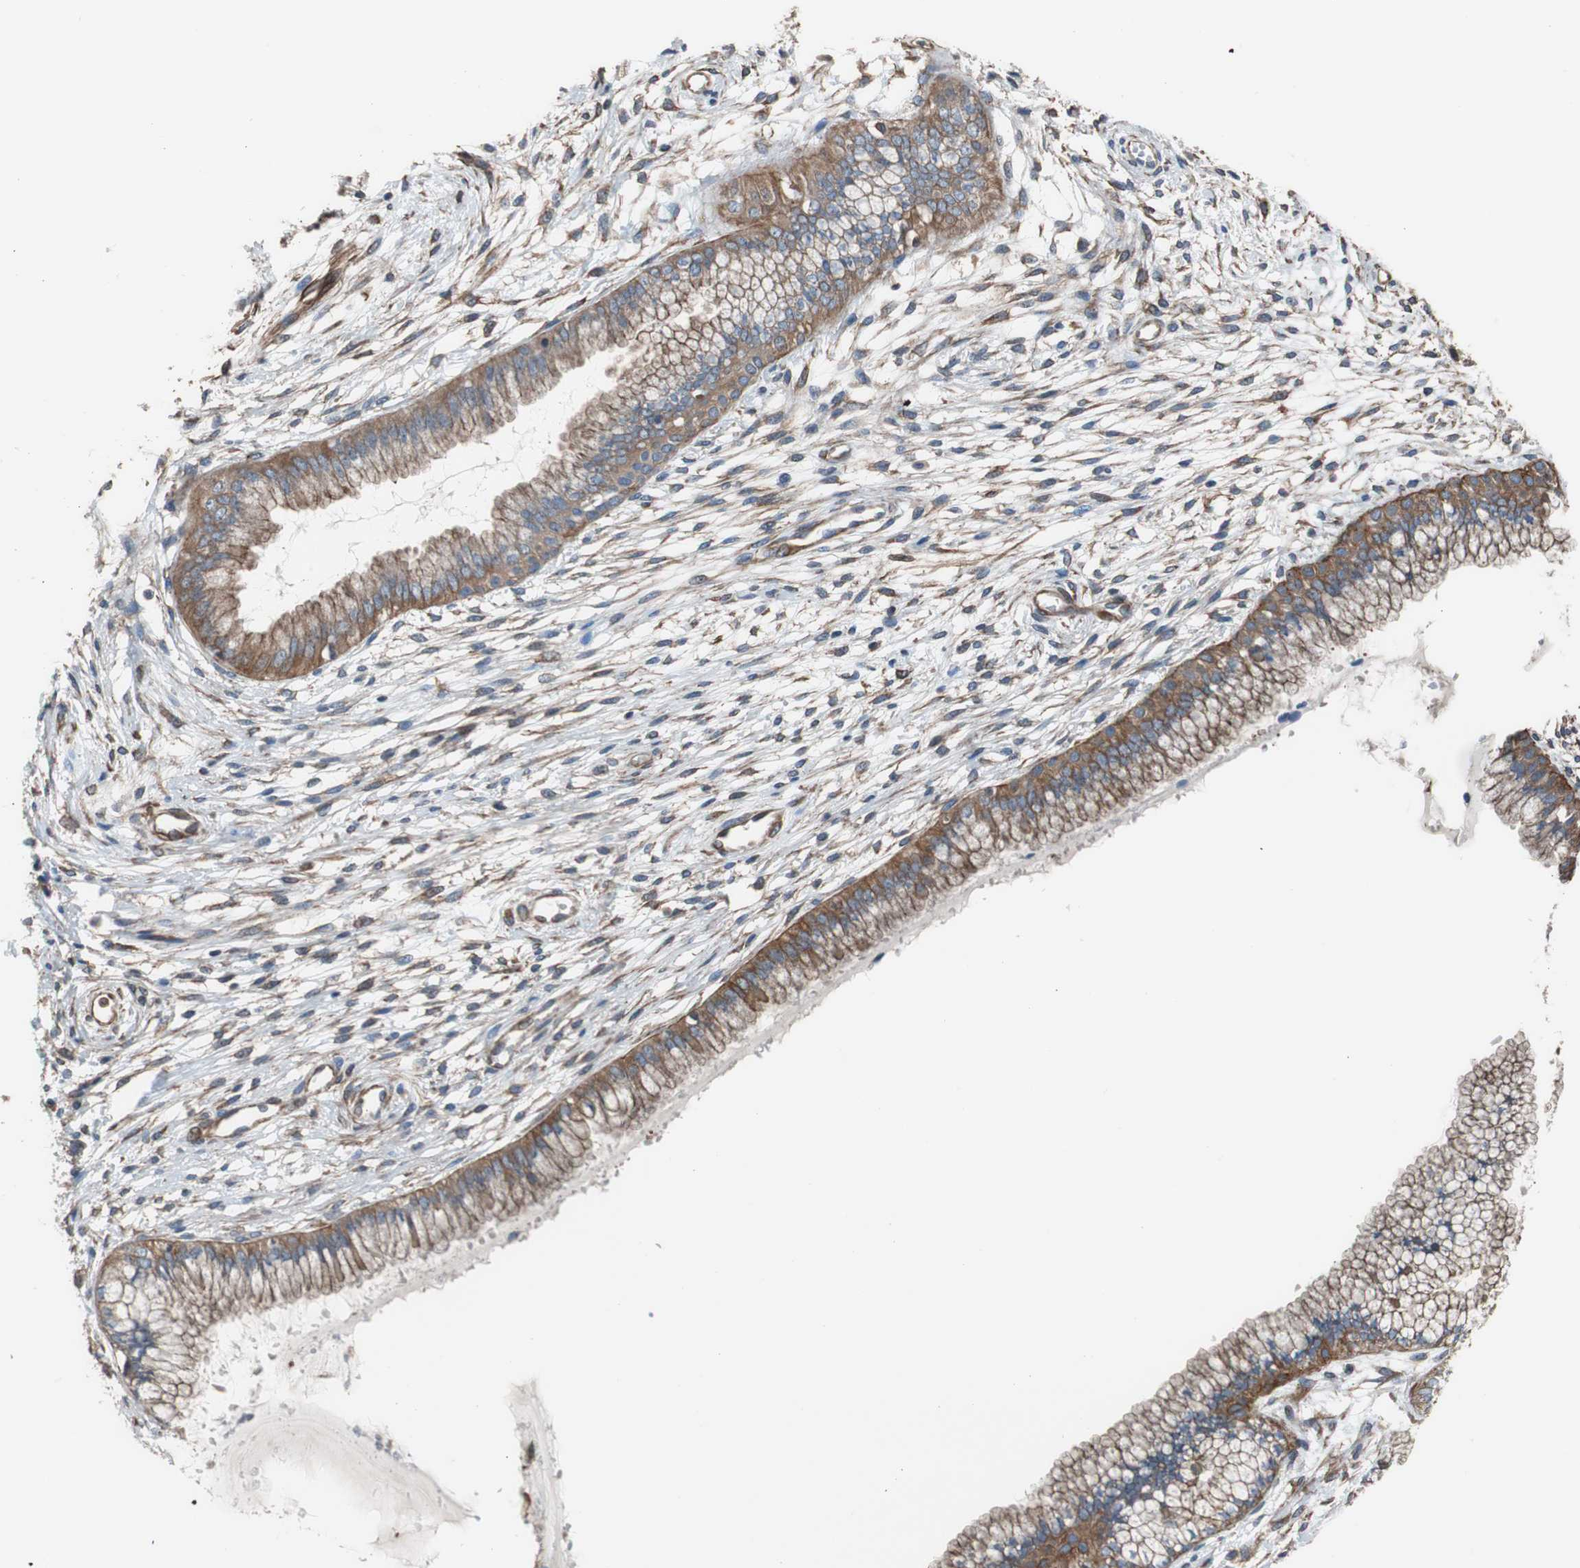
{"staining": {"intensity": "strong", "quantity": ">75%", "location": "cytoplasmic/membranous"}, "tissue": "cervix", "cell_type": "Glandular cells", "image_type": "normal", "snomed": [{"axis": "morphology", "description": "Normal tissue, NOS"}, {"axis": "topography", "description": "Cervix"}], "caption": "Immunohistochemical staining of unremarkable cervix exhibits >75% levels of strong cytoplasmic/membranous protein staining in about >75% of glandular cells. The staining is performed using DAB brown chromogen to label protein expression. The nuclei are counter-stained blue using hematoxylin.", "gene": "KIF3B", "patient": {"sex": "female", "age": 39}}